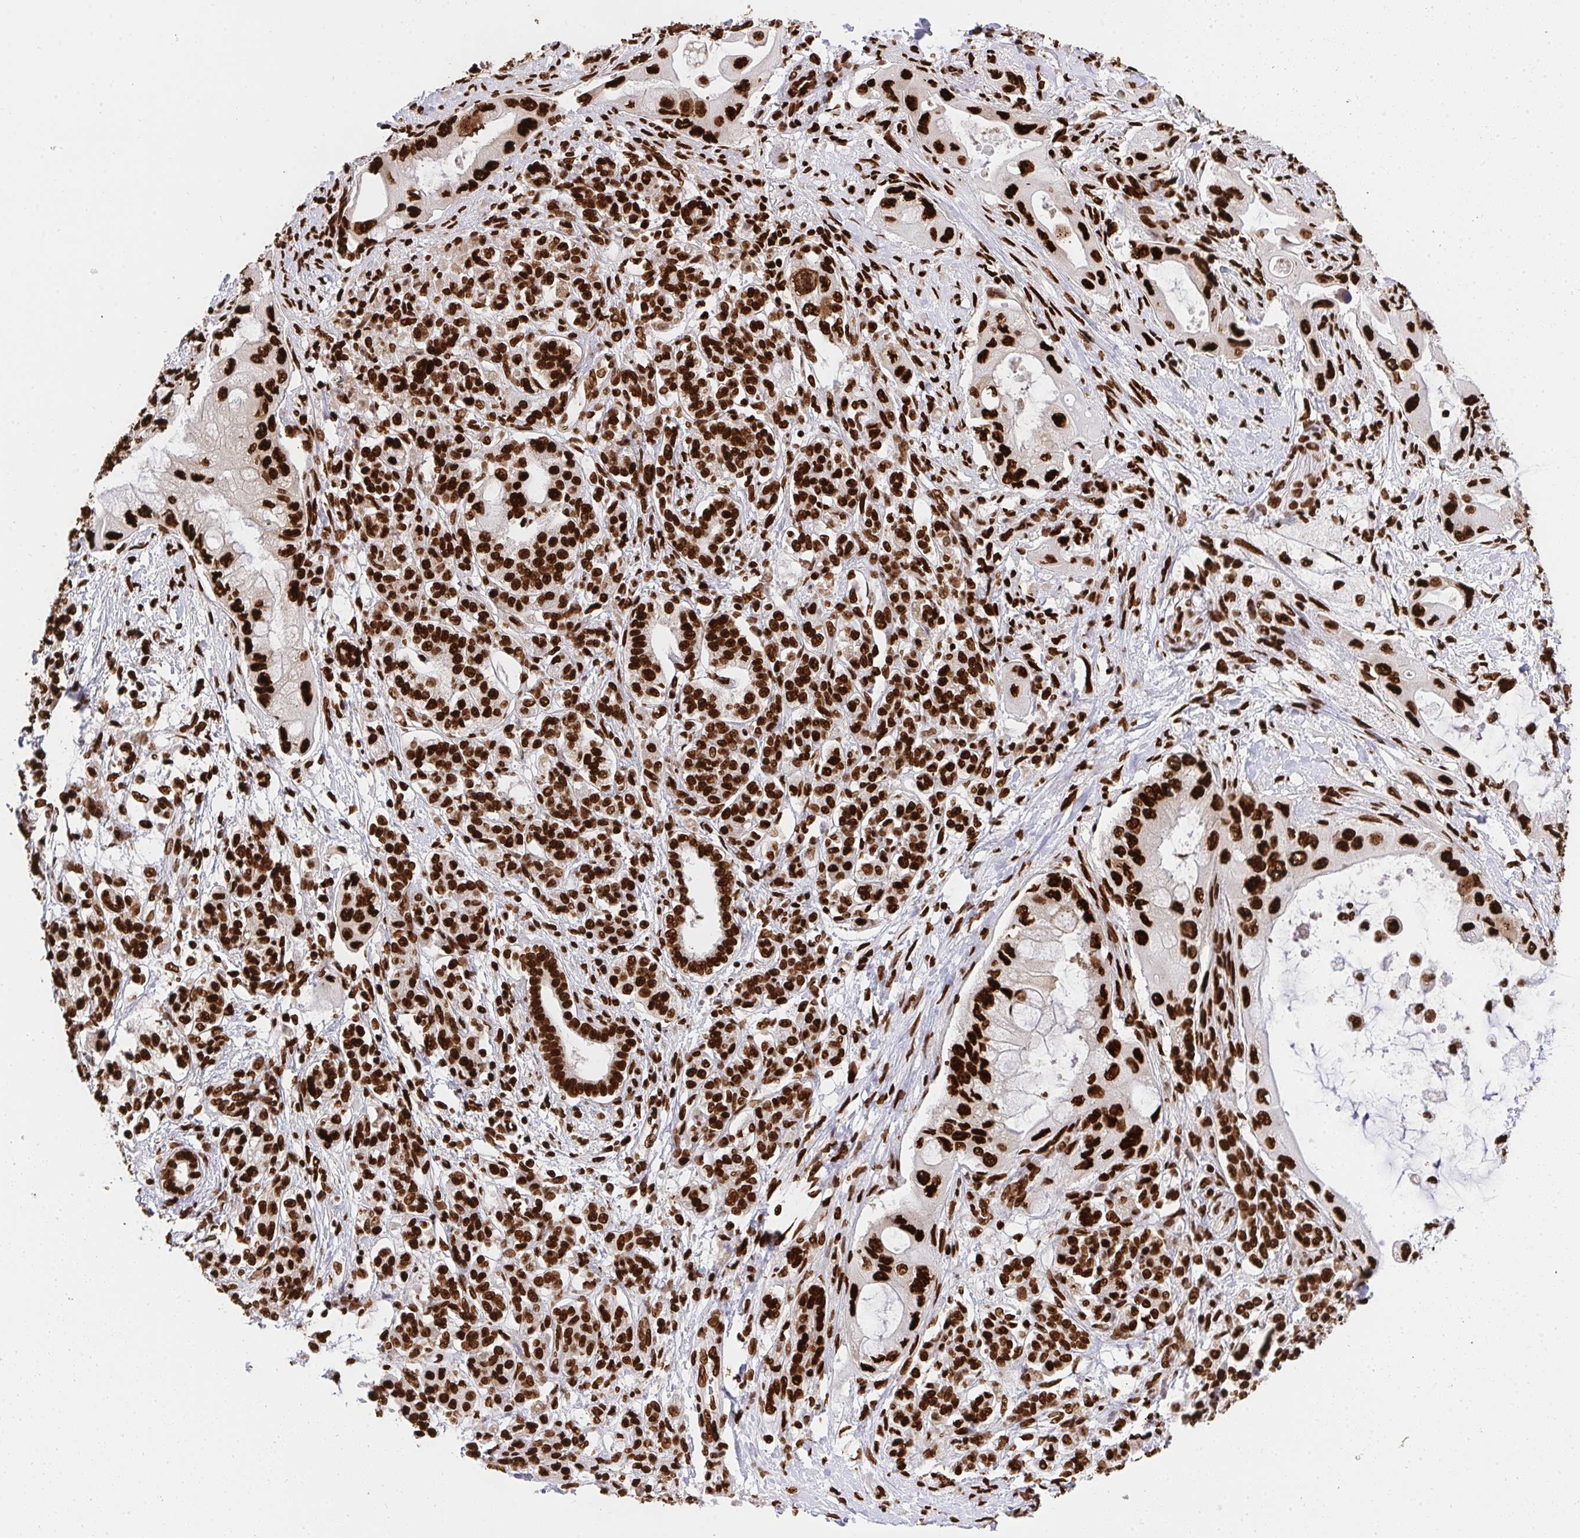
{"staining": {"intensity": "strong", "quantity": ">75%", "location": "nuclear"}, "tissue": "pancreatic cancer", "cell_type": "Tumor cells", "image_type": "cancer", "snomed": [{"axis": "morphology", "description": "Adenocarcinoma, NOS"}, {"axis": "topography", "description": "Pancreas"}], "caption": "This micrograph shows IHC staining of adenocarcinoma (pancreatic), with high strong nuclear staining in approximately >75% of tumor cells.", "gene": "HNRNPL", "patient": {"sex": "male", "age": 57}}